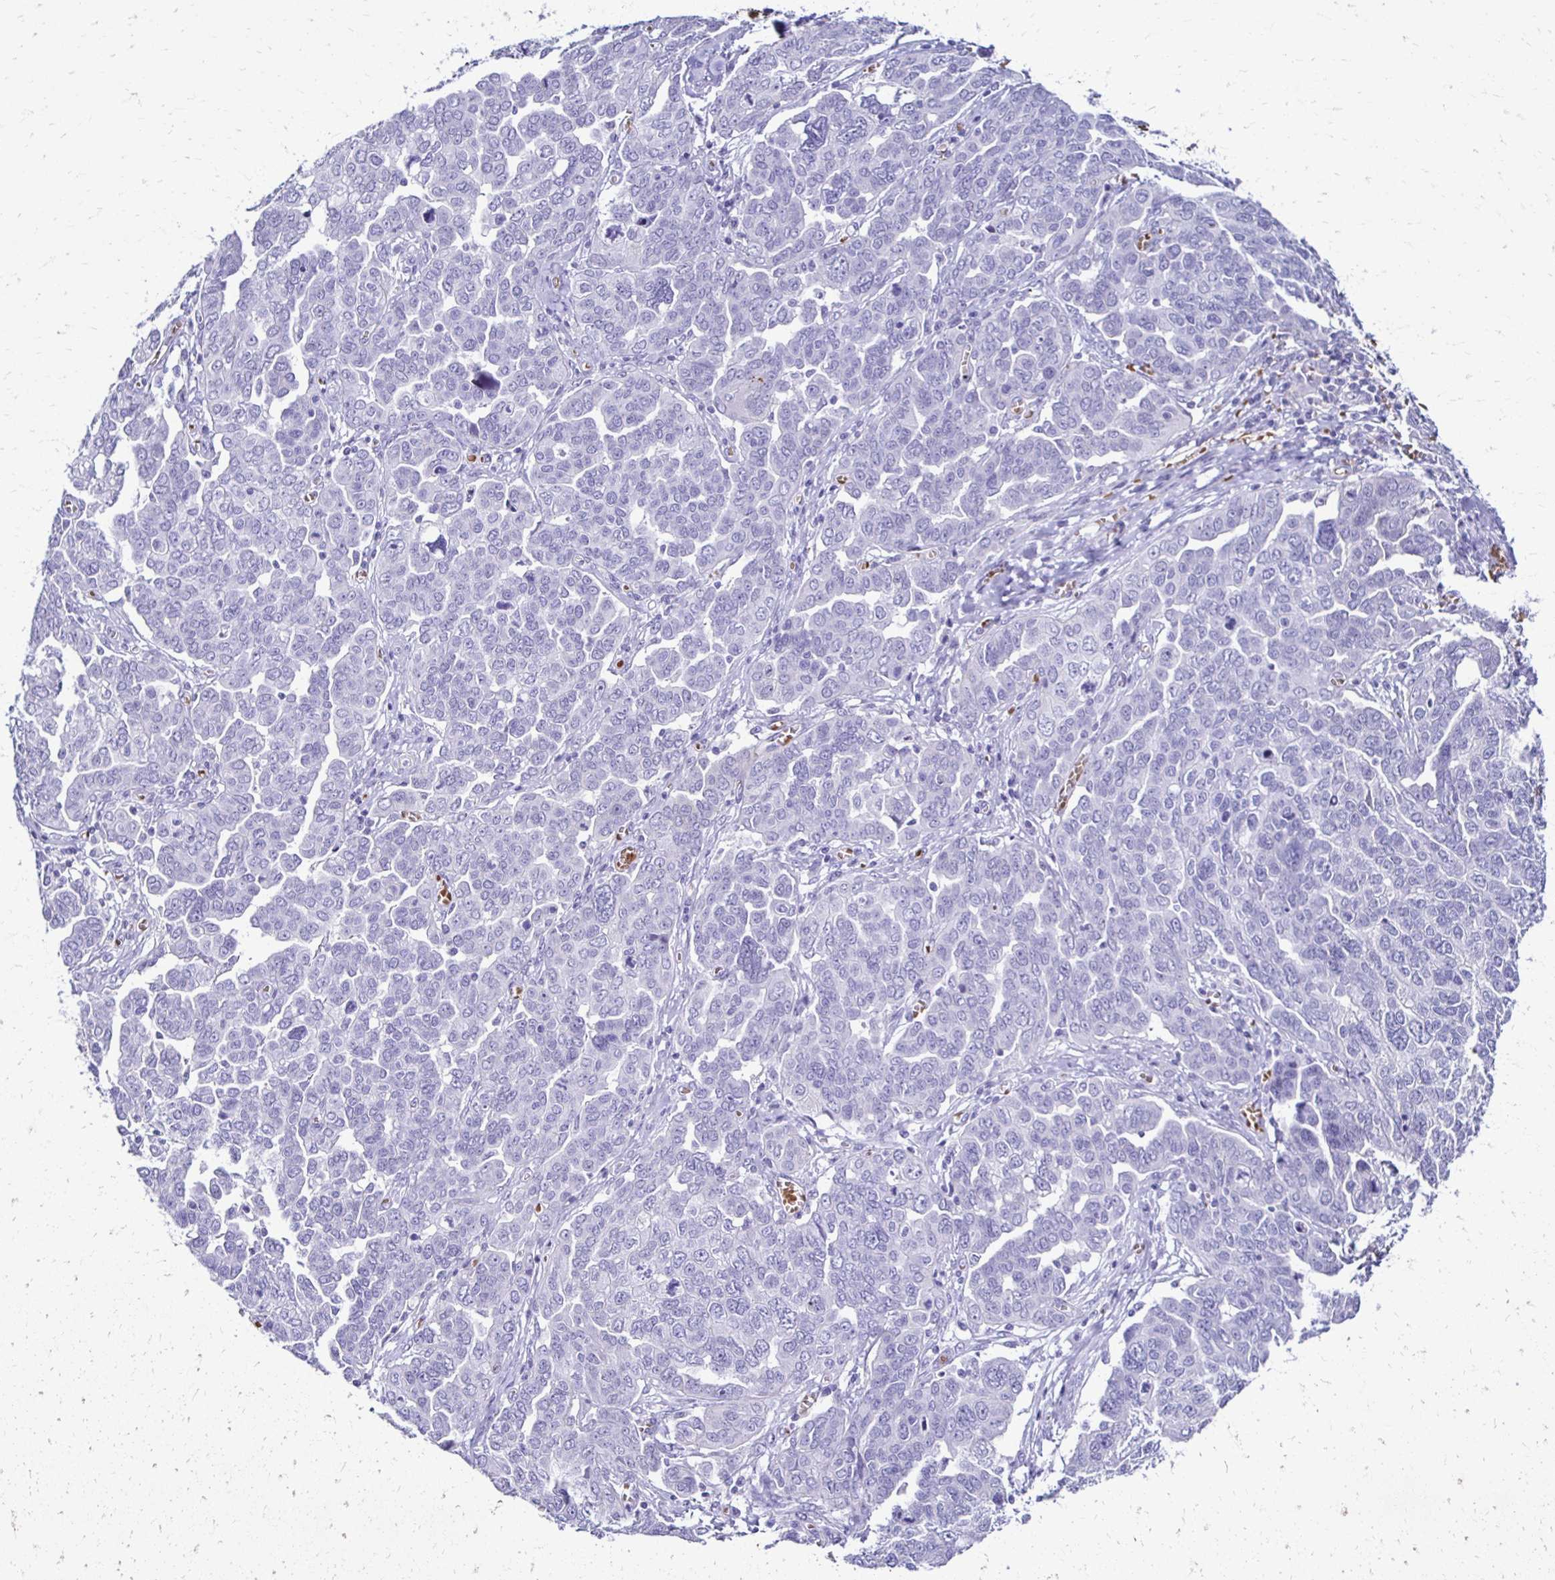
{"staining": {"intensity": "negative", "quantity": "none", "location": "none"}, "tissue": "ovarian cancer", "cell_type": "Tumor cells", "image_type": "cancer", "snomed": [{"axis": "morphology", "description": "Cystadenocarcinoma, serous, NOS"}, {"axis": "topography", "description": "Ovary"}], "caption": "An IHC image of ovarian cancer (serous cystadenocarcinoma) is shown. There is no staining in tumor cells of ovarian cancer (serous cystadenocarcinoma). The staining was performed using DAB to visualize the protein expression in brown, while the nuclei were stained in blue with hematoxylin (Magnification: 20x).", "gene": "RHBDL3", "patient": {"sex": "female", "age": 59}}